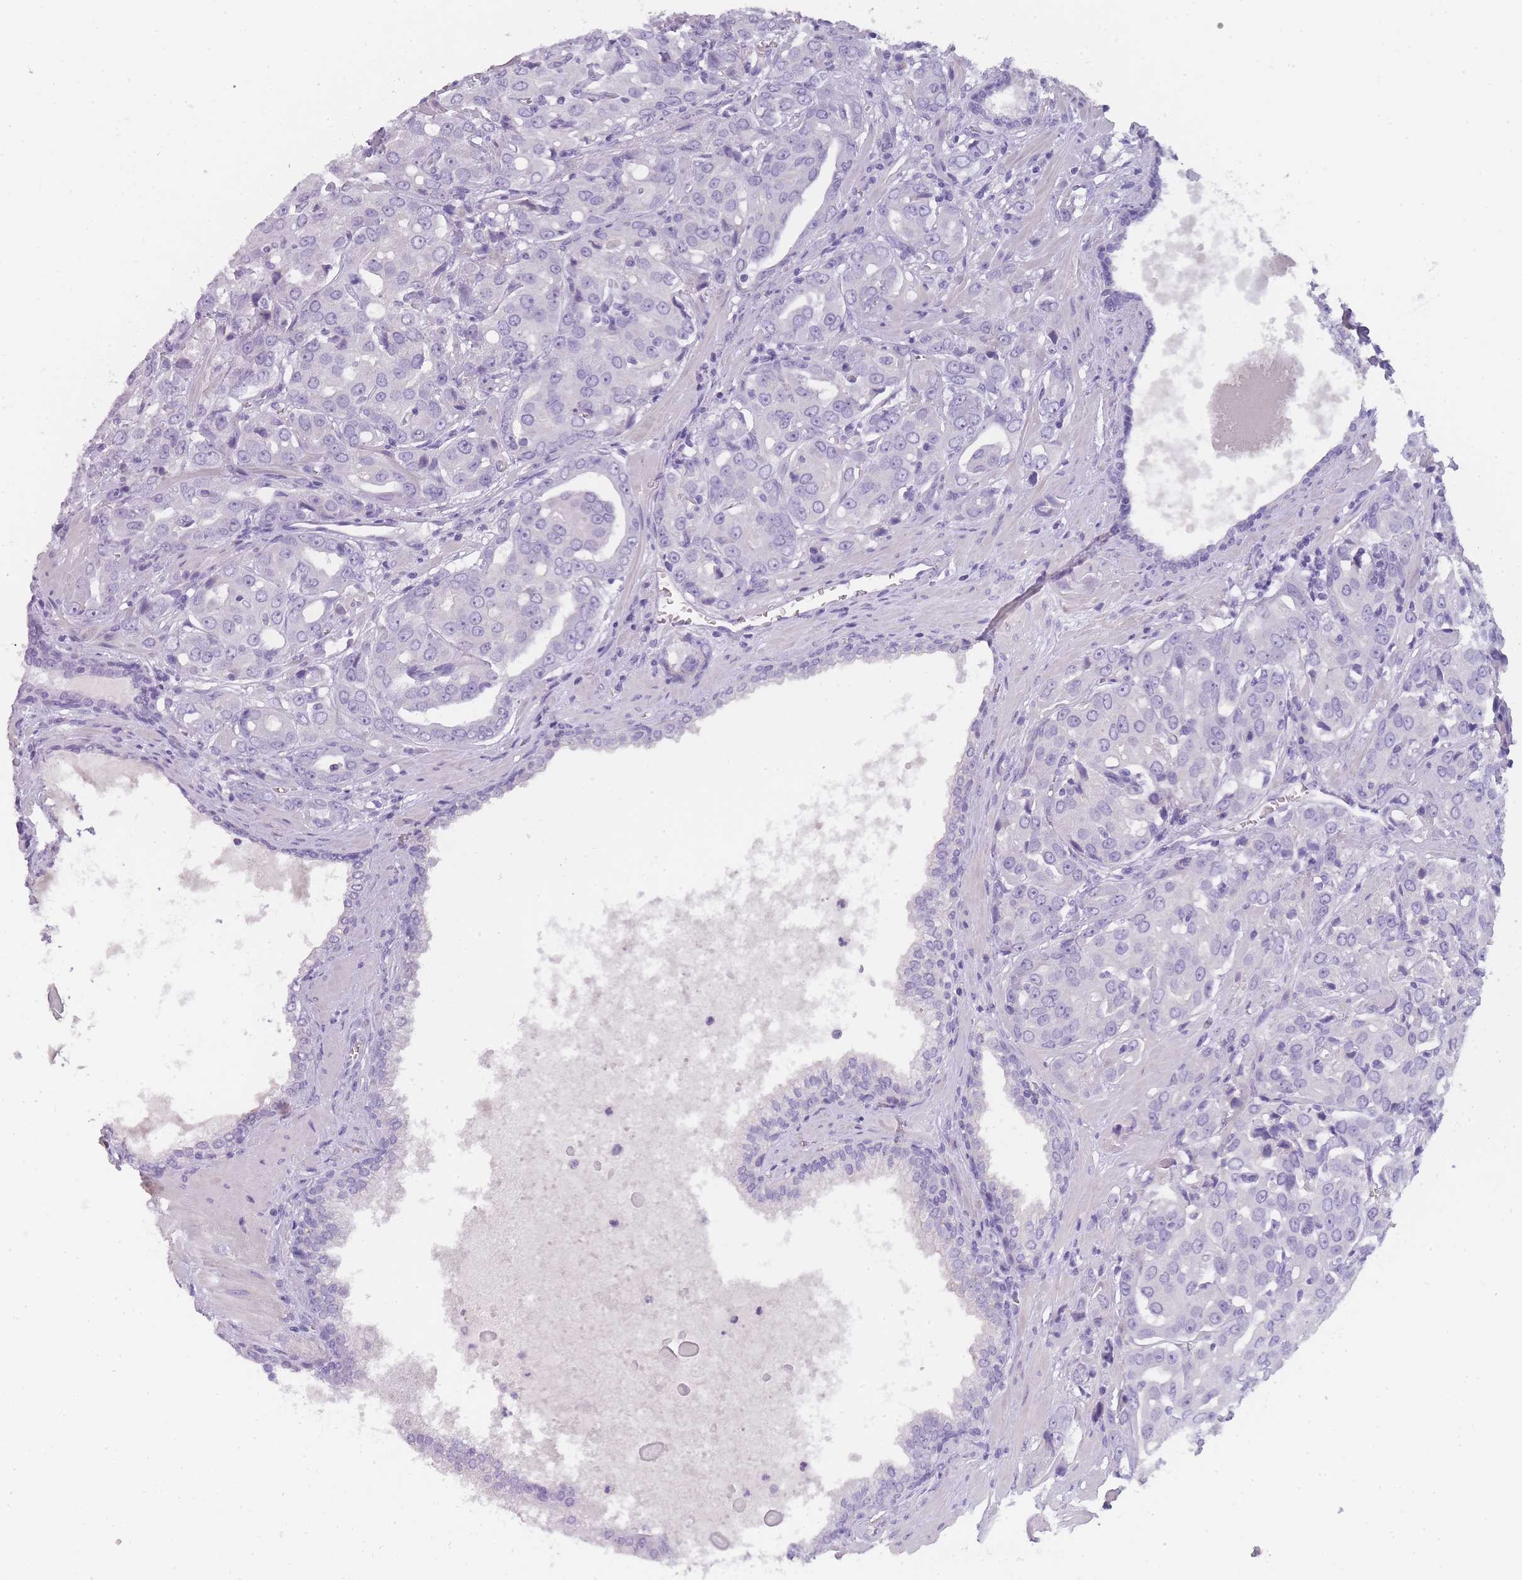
{"staining": {"intensity": "negative", "quantity": "none", "location": "none"}, "tissue": "prostate cancer", "cell_type": "Tumor cells", "image_type": "cancer", "snomed": [{"axis": "morphology", "description": "Adenocarcinoma, High grade"}, {"axis": "topography", "description": "Prostate"}], "caption": "Immunohistochemistry (IHC) histopathology image of high-grade adenocarcinoma (prostate) stained for a protein (brown), which exhibits no expression in tumor cells.", "gene": "TCP11", "patient": {"sex": "male", "age": 68}}